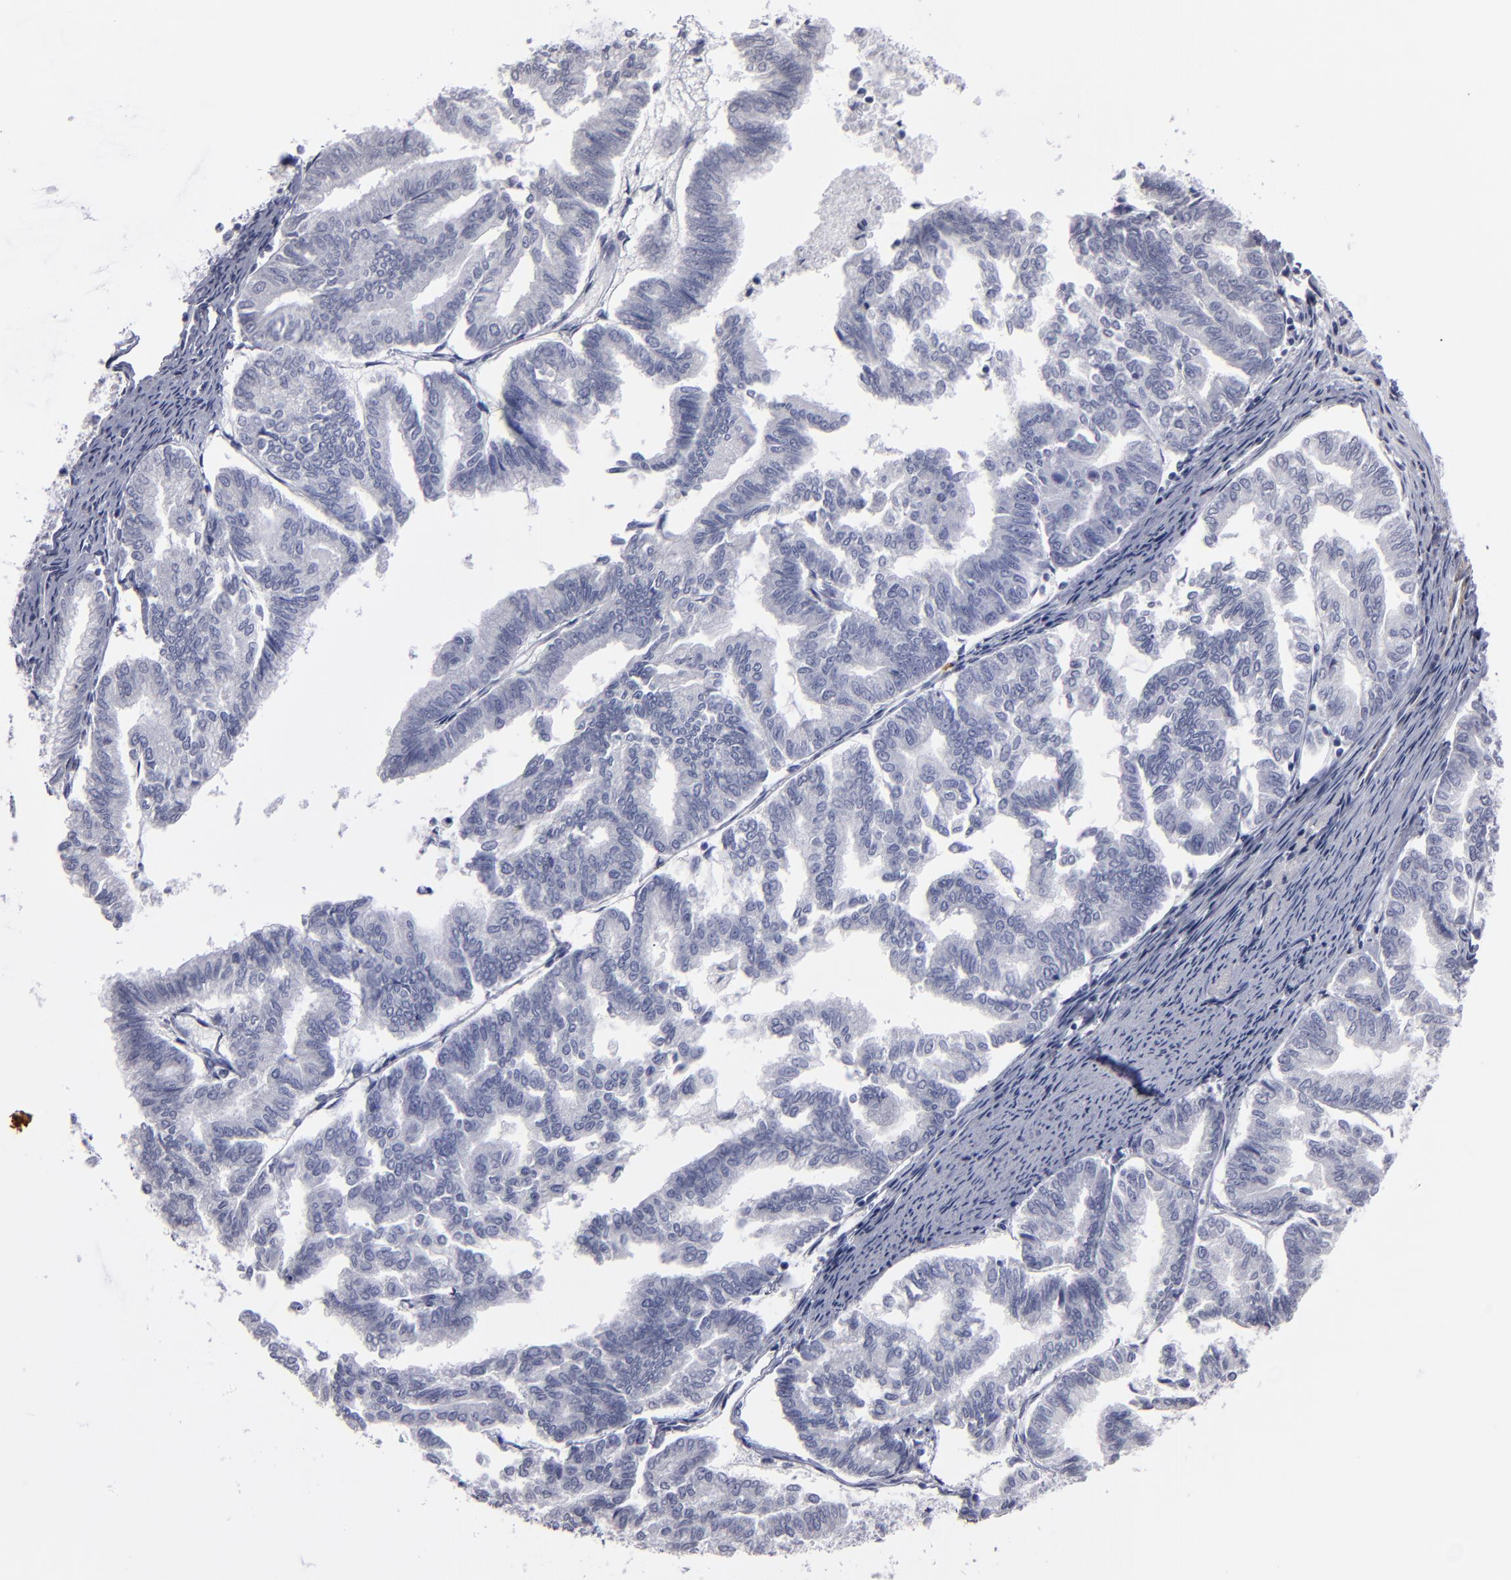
{"staining": {"intensity": "negative", "quantity": "none", "location": "none"}, "tissue": "endometrial cancer", "cell_type": "Tumor cells", "image_type": "cancer", "snomed": [{"axis": "morphology", "description": "Adenocarcinoma, NOS"}, {"axis": "topography", "description": "Endometrium"}], "caption": "Adenocarcinoma (endometrial) stained for a protein using IHC displays no positivity tumor cells.", "gene": "CADM3", "patient": {"sex": "female", "age": 79}}